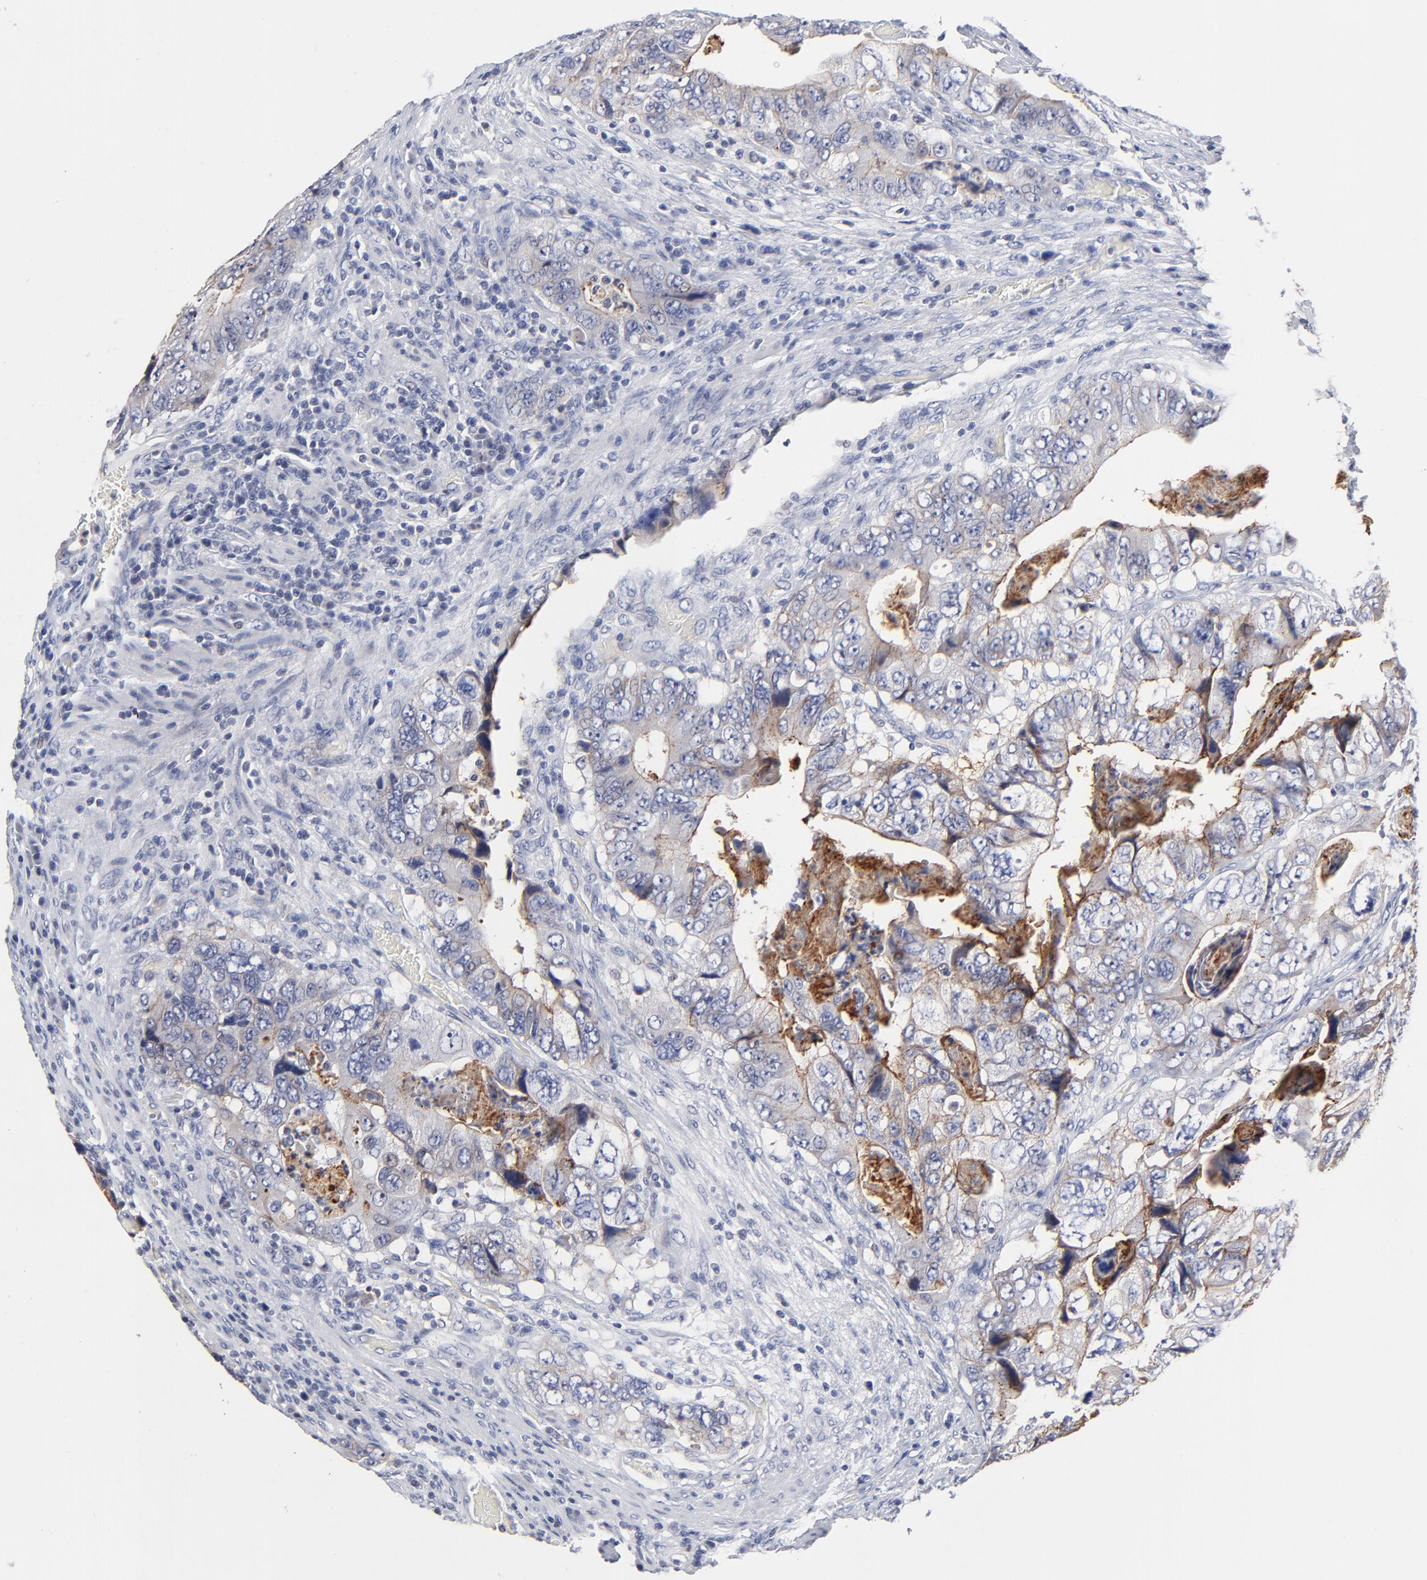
{"staining": {"intensity": "negative", "quantity": "none", "location": "none"}, "tissue": "colorectal cancer", "cell_type": "Tumor cells", "image_type": "cancer", "snomed": [{"axis": "morphology", "description": "Adenocarcinoma, NOS"}, {"axis": "topography", "description": "Rectum"}], "caption": "High power microscopy histopathology image of an immunohistochemistry (IHC) histopathology image of colorectal adenocarcinoma, revealing no significant positivity in tumor cells.", "gene": "CXADR", "patient": {"sex": "female", "age": 82}}